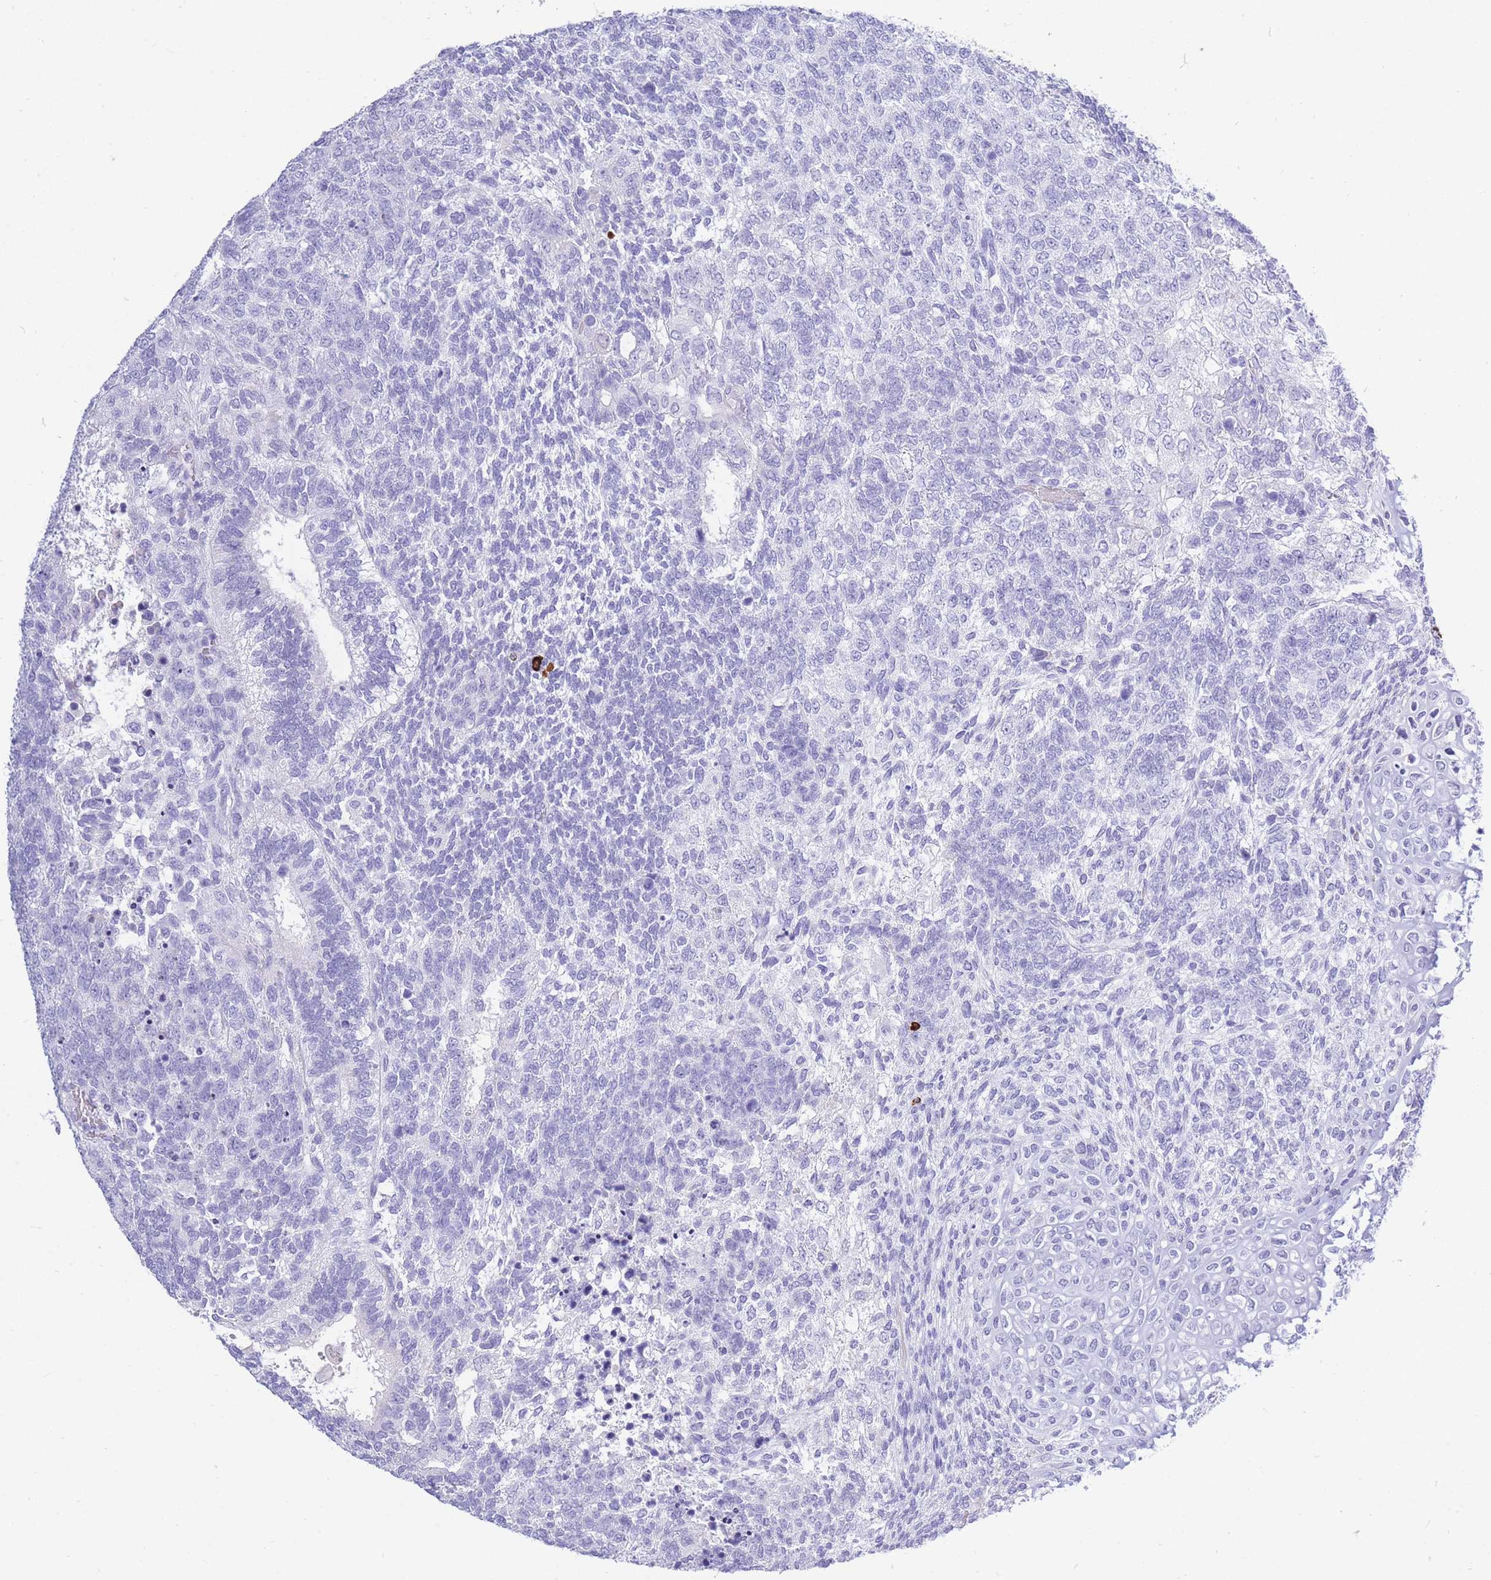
{"staining": {"intensity": "negative", "quantity": "none", "location": "none"}, "tissue": "testis cancer", "cell_type": "Tumor cells", "image_type": "cancer", "snomed": [{"axis": "morphology", "description": "Carcinoma, Embryonal, NOS"}, {"axis": "topography", "description": "Testis"}], "caption": "This is a histopathology image of IHC staining of testis cancer (embryonal carcinoma), which shows no staining in tumor cells. Brightfield microscopy of immunohistochemistry (IHC) stained with DAB (brown) and hematoxylin (blue), captured at high magnification.", "gene": "ZFP62", "patient": {"sex": "male", "age": 23}}